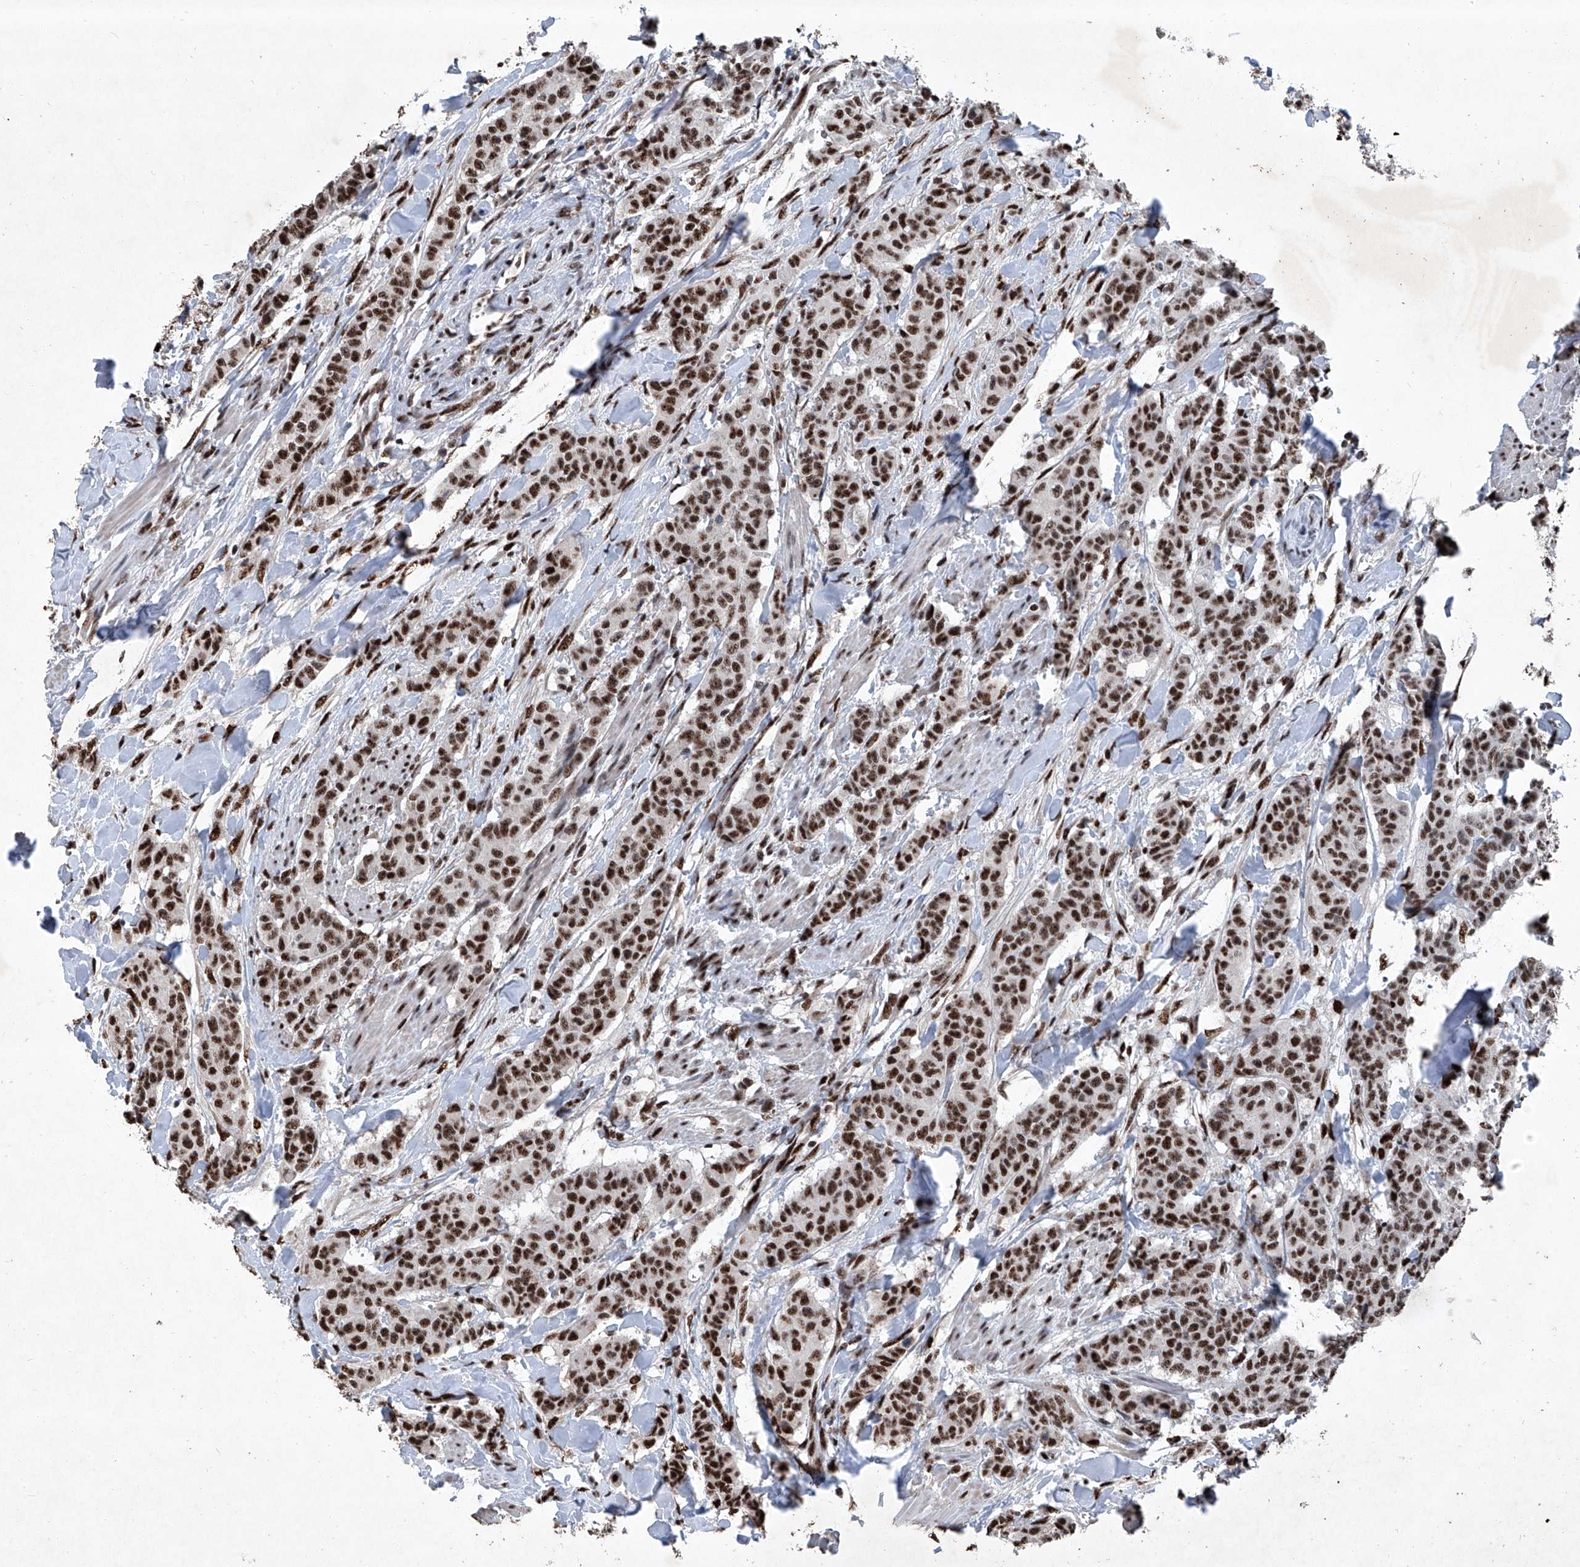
{"staining": {"intensity": "strong", "quantity": ">75%", "location": "nuclear"}, "tissue": "breast cancer", "cell_type": "Tumor cells", "image_type": "cancer", "snomed": [{"axis": "morphology", "description": "Duct carcinoma"}, {"axis": "topography", "description": "Breast"}], "caption": "Infiltrating ductal carcinoma (breast) was stained to show a protein in brown. There is high levels of strong nuclear expression in approximately >75% of tumor cells. The staining is performed using DAB brown chromogen to label protein expression. The nuclei are counter-stained blue using hematoxylin.", "gene": "DDX39B", "patient": {"sex": "female", "age": 40}}